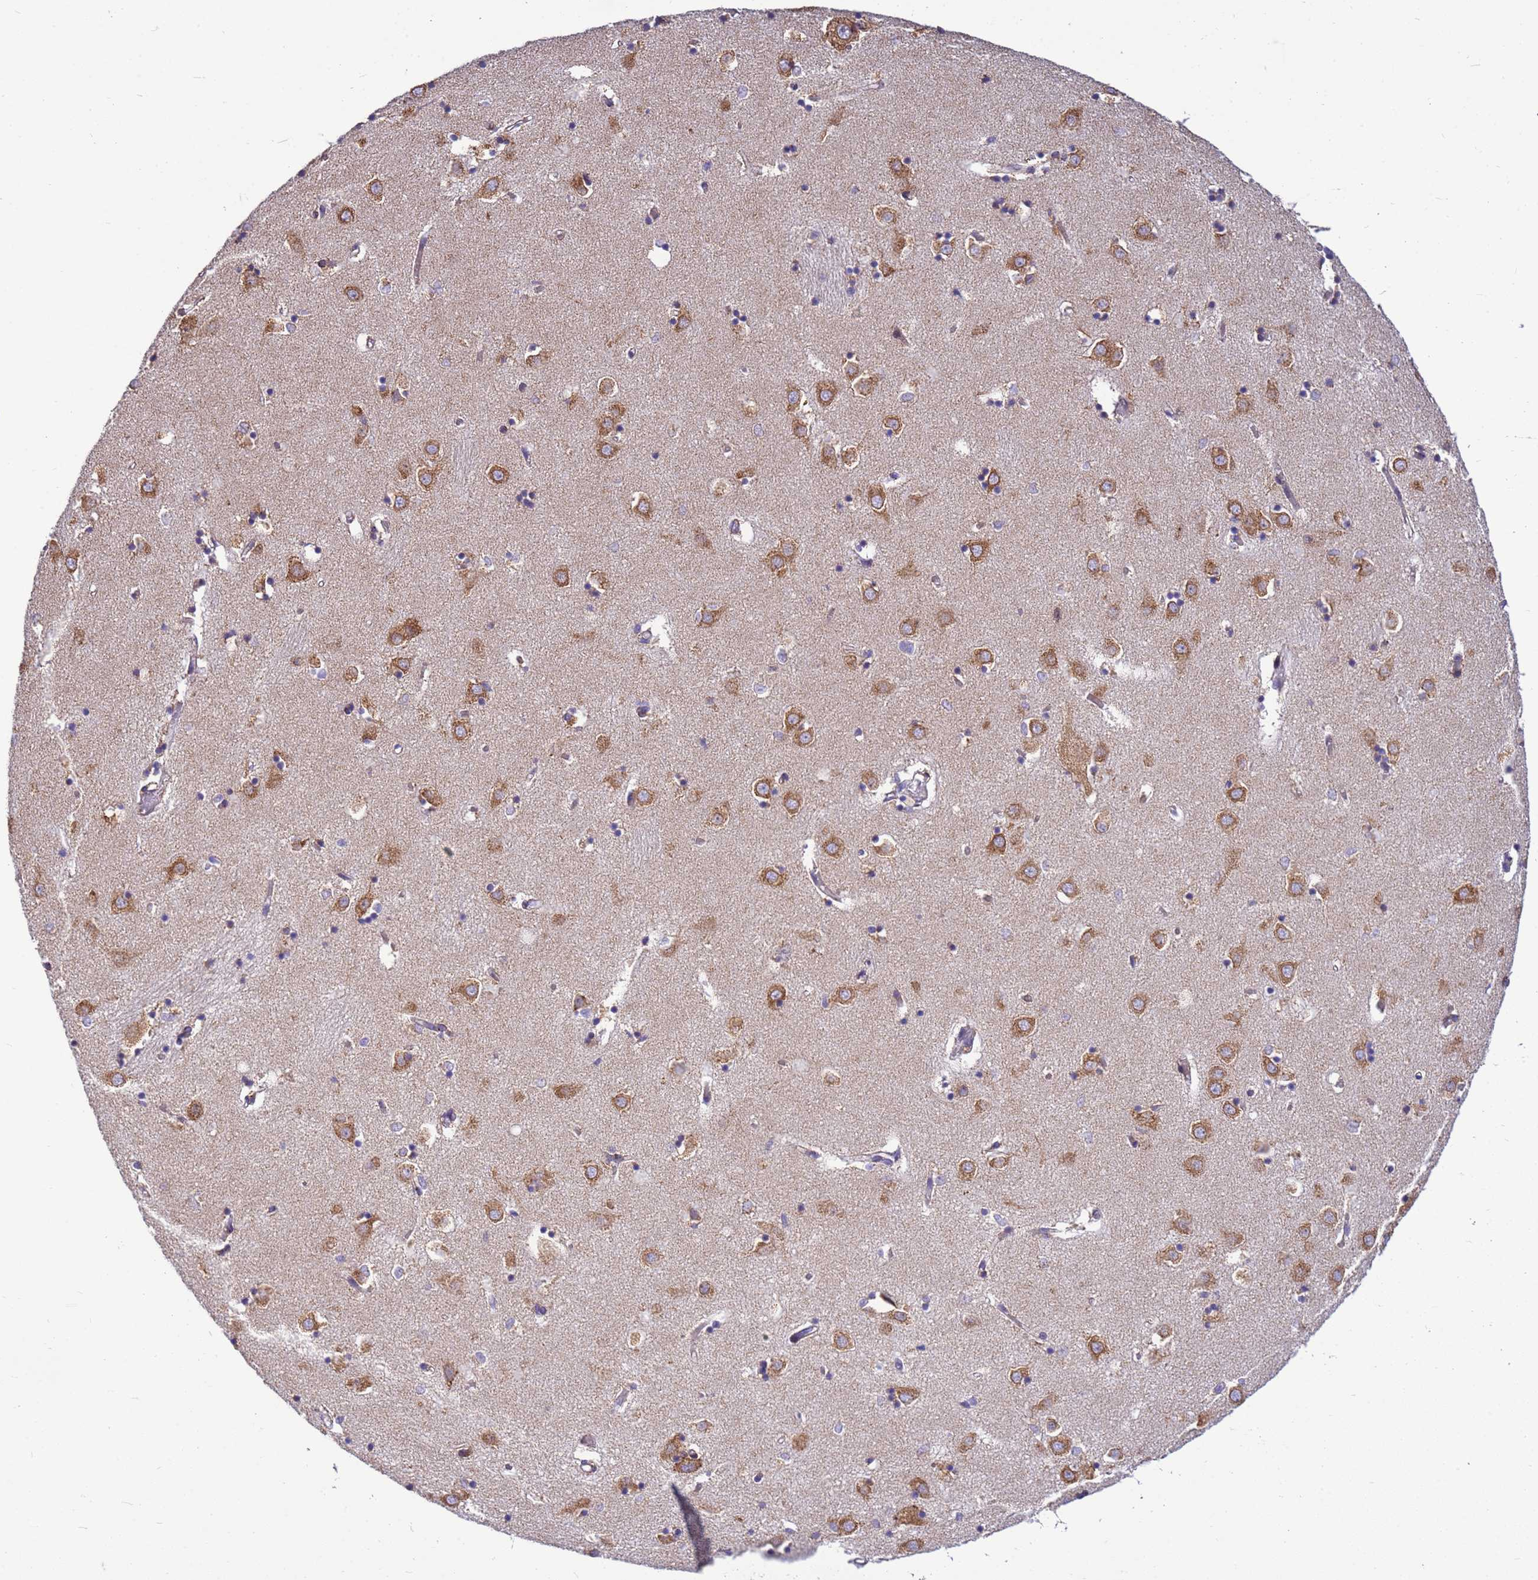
{"staining": {"intensity": "negative", "quantity": "none", "location": "none"}, "tissue": "caudate", "cell_type": "Glial cells", "image_type": "normal", "snomed": [{"axis": "morphology", "description": "Normal tissue, NOS"}, {"axis": "topography", "description": "Lateral ventricle wall"}], "caption": "A high-resolution photomicrograph shows immunohistochemistry (IHC) staining of benign caudate, which demonstrates no significant expression in glial cells.", "gene": "THAP5", "patient": {"sex": "male", "age": 70}}